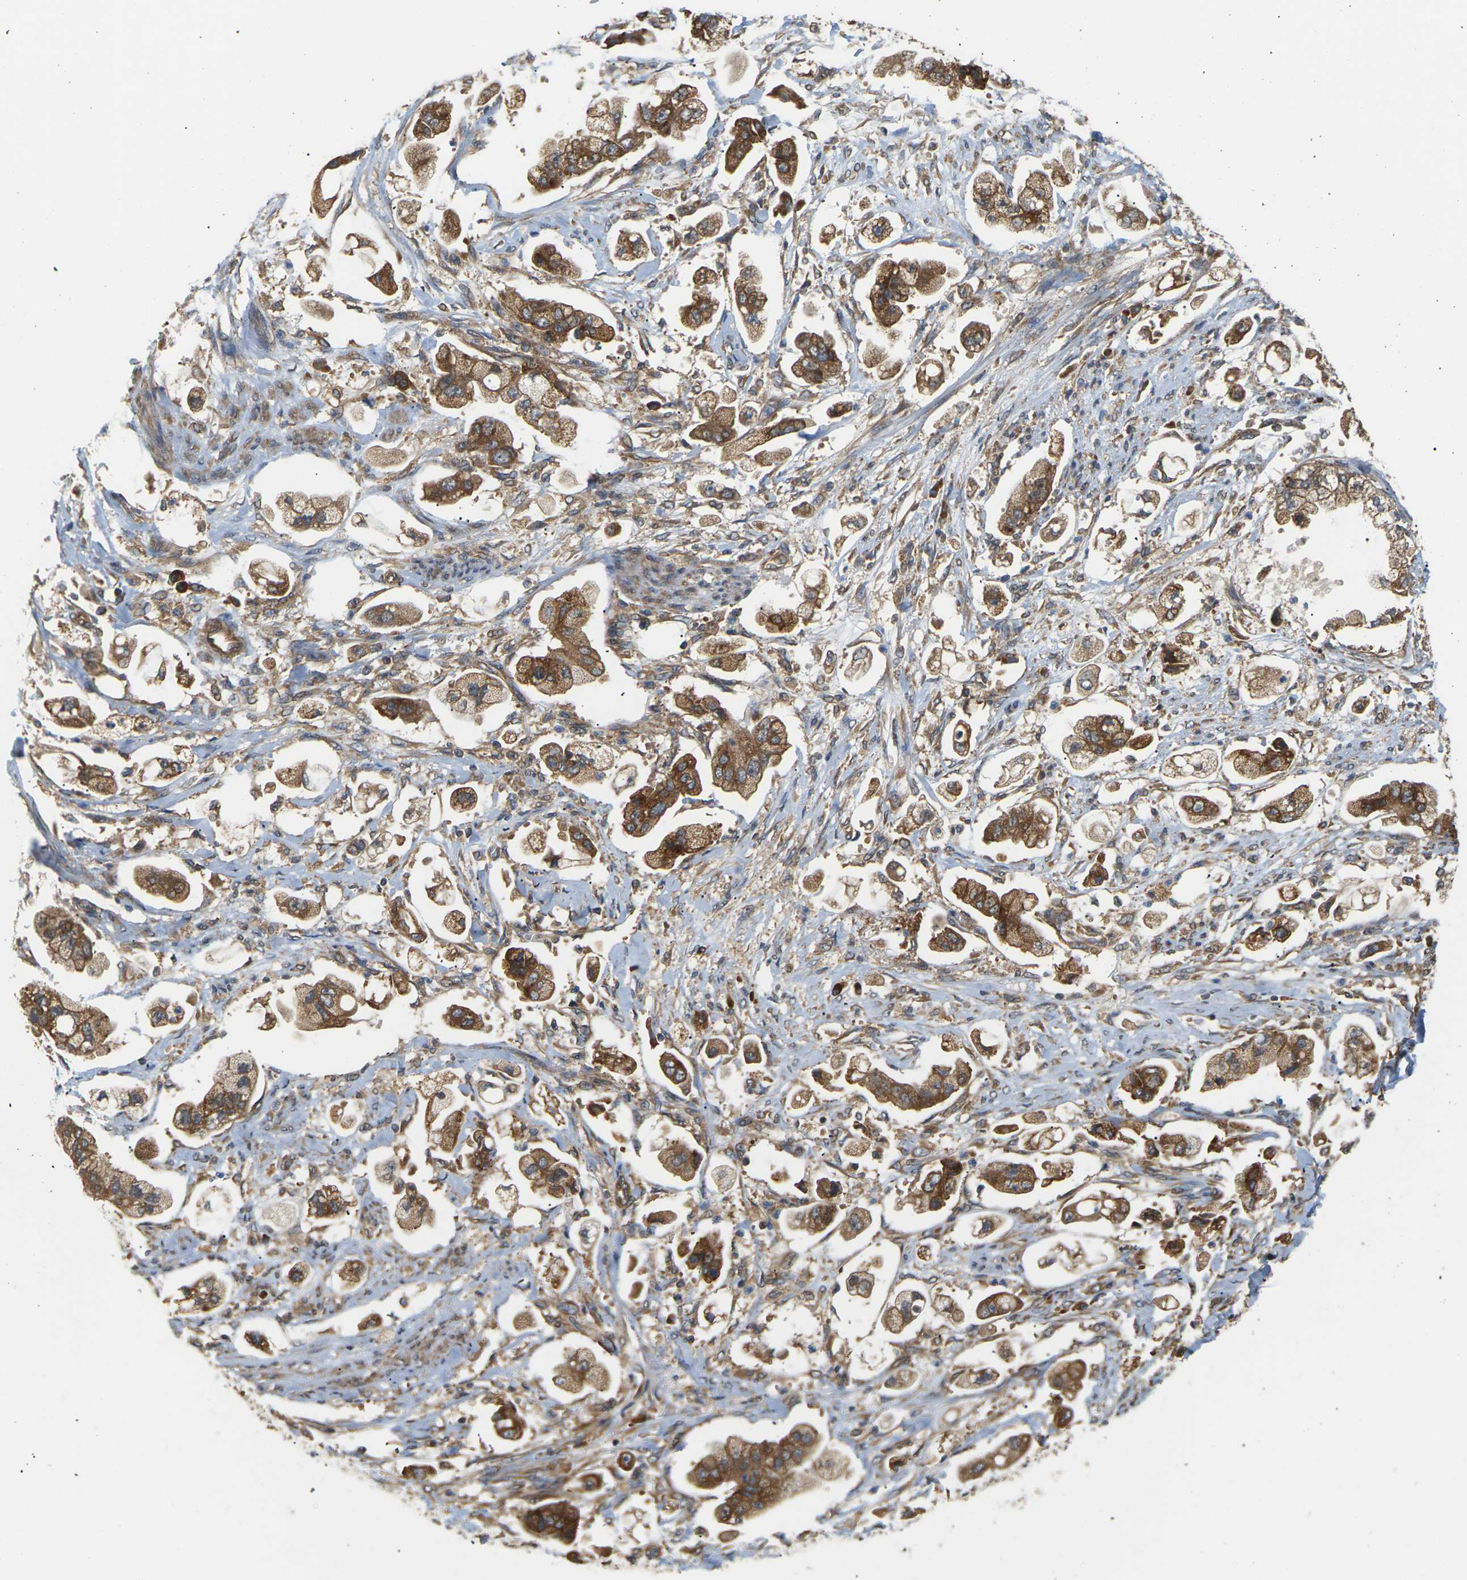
{"staining": {"intensity": "moderate", "quantity": ">75%", "location": "cytoplasmic/membranous"}, "tissue": "stomach cancer", "cell_type": "Tumor cells", "image_type": "cancer", "snomed": [{"axis": "morphology", "description": "Adenocarcinoma, NOS"}, {"axis": "topography", "description": "Stomach"}], "caption": "Immunohistochemical staining of human stomach adenocarcinoma exhibits medium levels of moderate cytoplasmic/membranous positivity in approximately >75% of tumor cells.", "gene": "NRAS", "patient": {"sex": "male", "age": 62}}